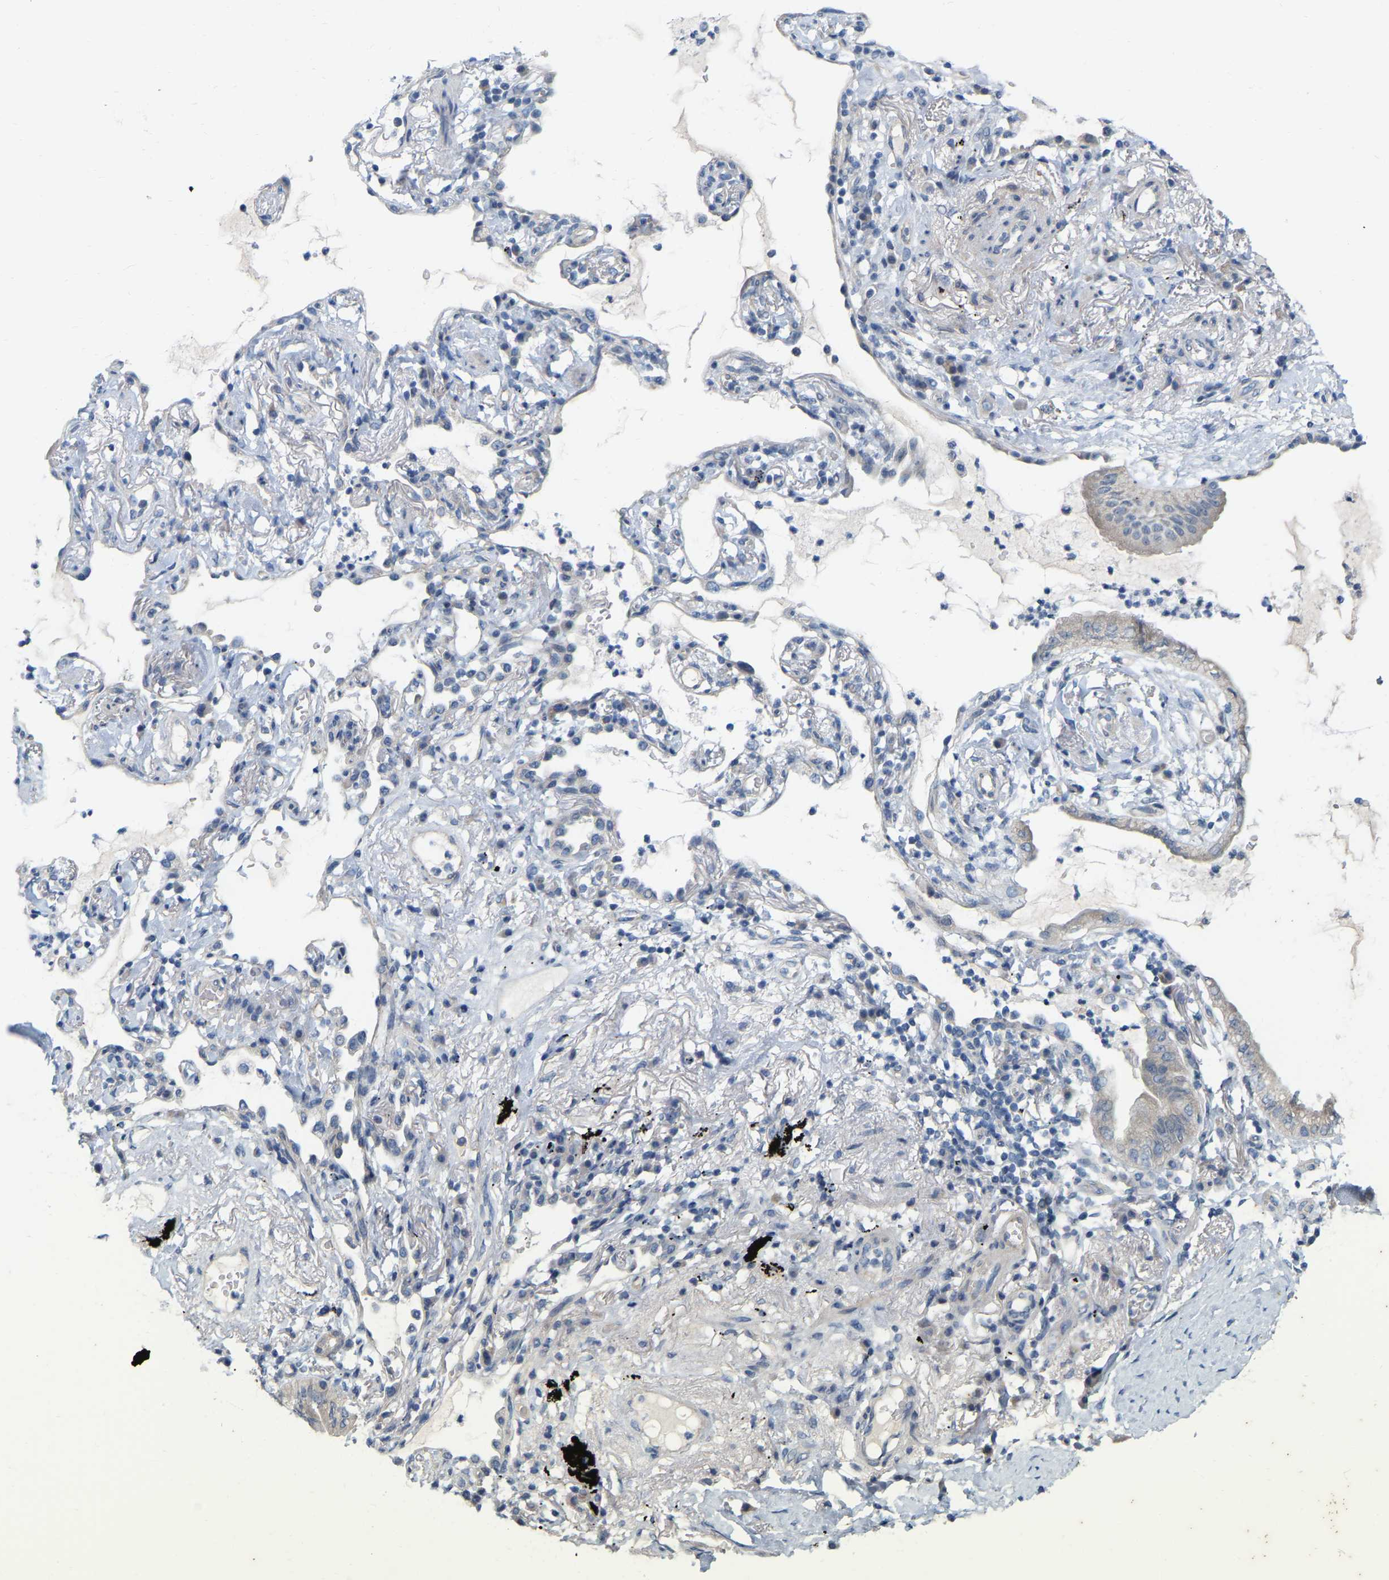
{"staining": {"intensity": "negative", "quantity": "none", "location": "none"}, "tissue": "lung cancer", "cell_type": "Tumor cells", "image_type": "cancer", "snomed": [{"axis": "morphology", "description": "Normal tissue, NOS"}, {"axis": "morphology", "description": "Adenocarcinoma, NOS"}, {"axis": "topography", "description": "Bronchus"}, {"axis": "topography", "description": "Lung"}], "caption": "This is an IHC micrograph of lung cancer (adenocarcinoma). There is no positivity in tumor cells.", "gene": "SSH1", "patient": {"sex": "female", "age": 70}}